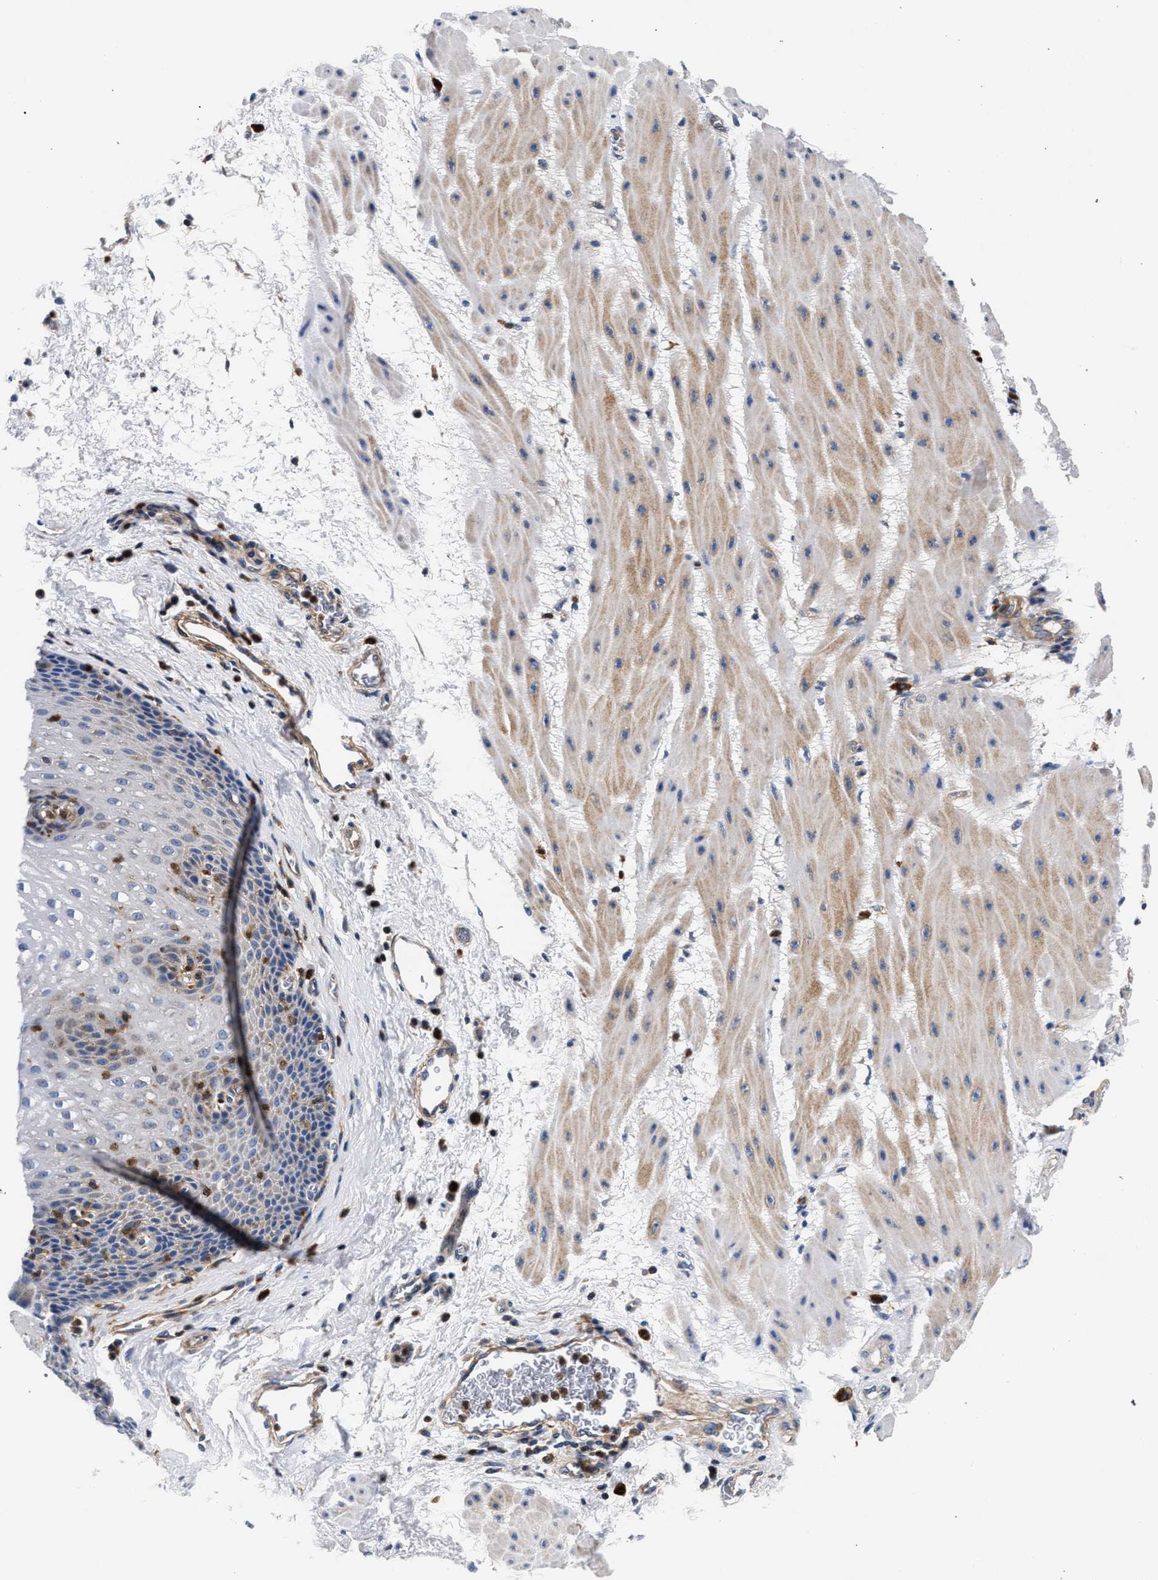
{"staining": {"intensity": "weak", "quantity": "<25%", "location": "cytoplasmic/membranous"}, "tissue": "esophagus", "cell_type": "Squamous epithelial cells", "image_type": "normal", "snomed": [{"axis": "morphology", "description": "Normal tissue, NOS"}, {"axis": "topography", "description": "Esophagus"}], "caption": "Immunohistochemistry of unremarkable esophagus demonstrates no positivity in squamous epithelial cells.", "gene": "LASP1", "patient": {"sex": "male", "age": 48}}